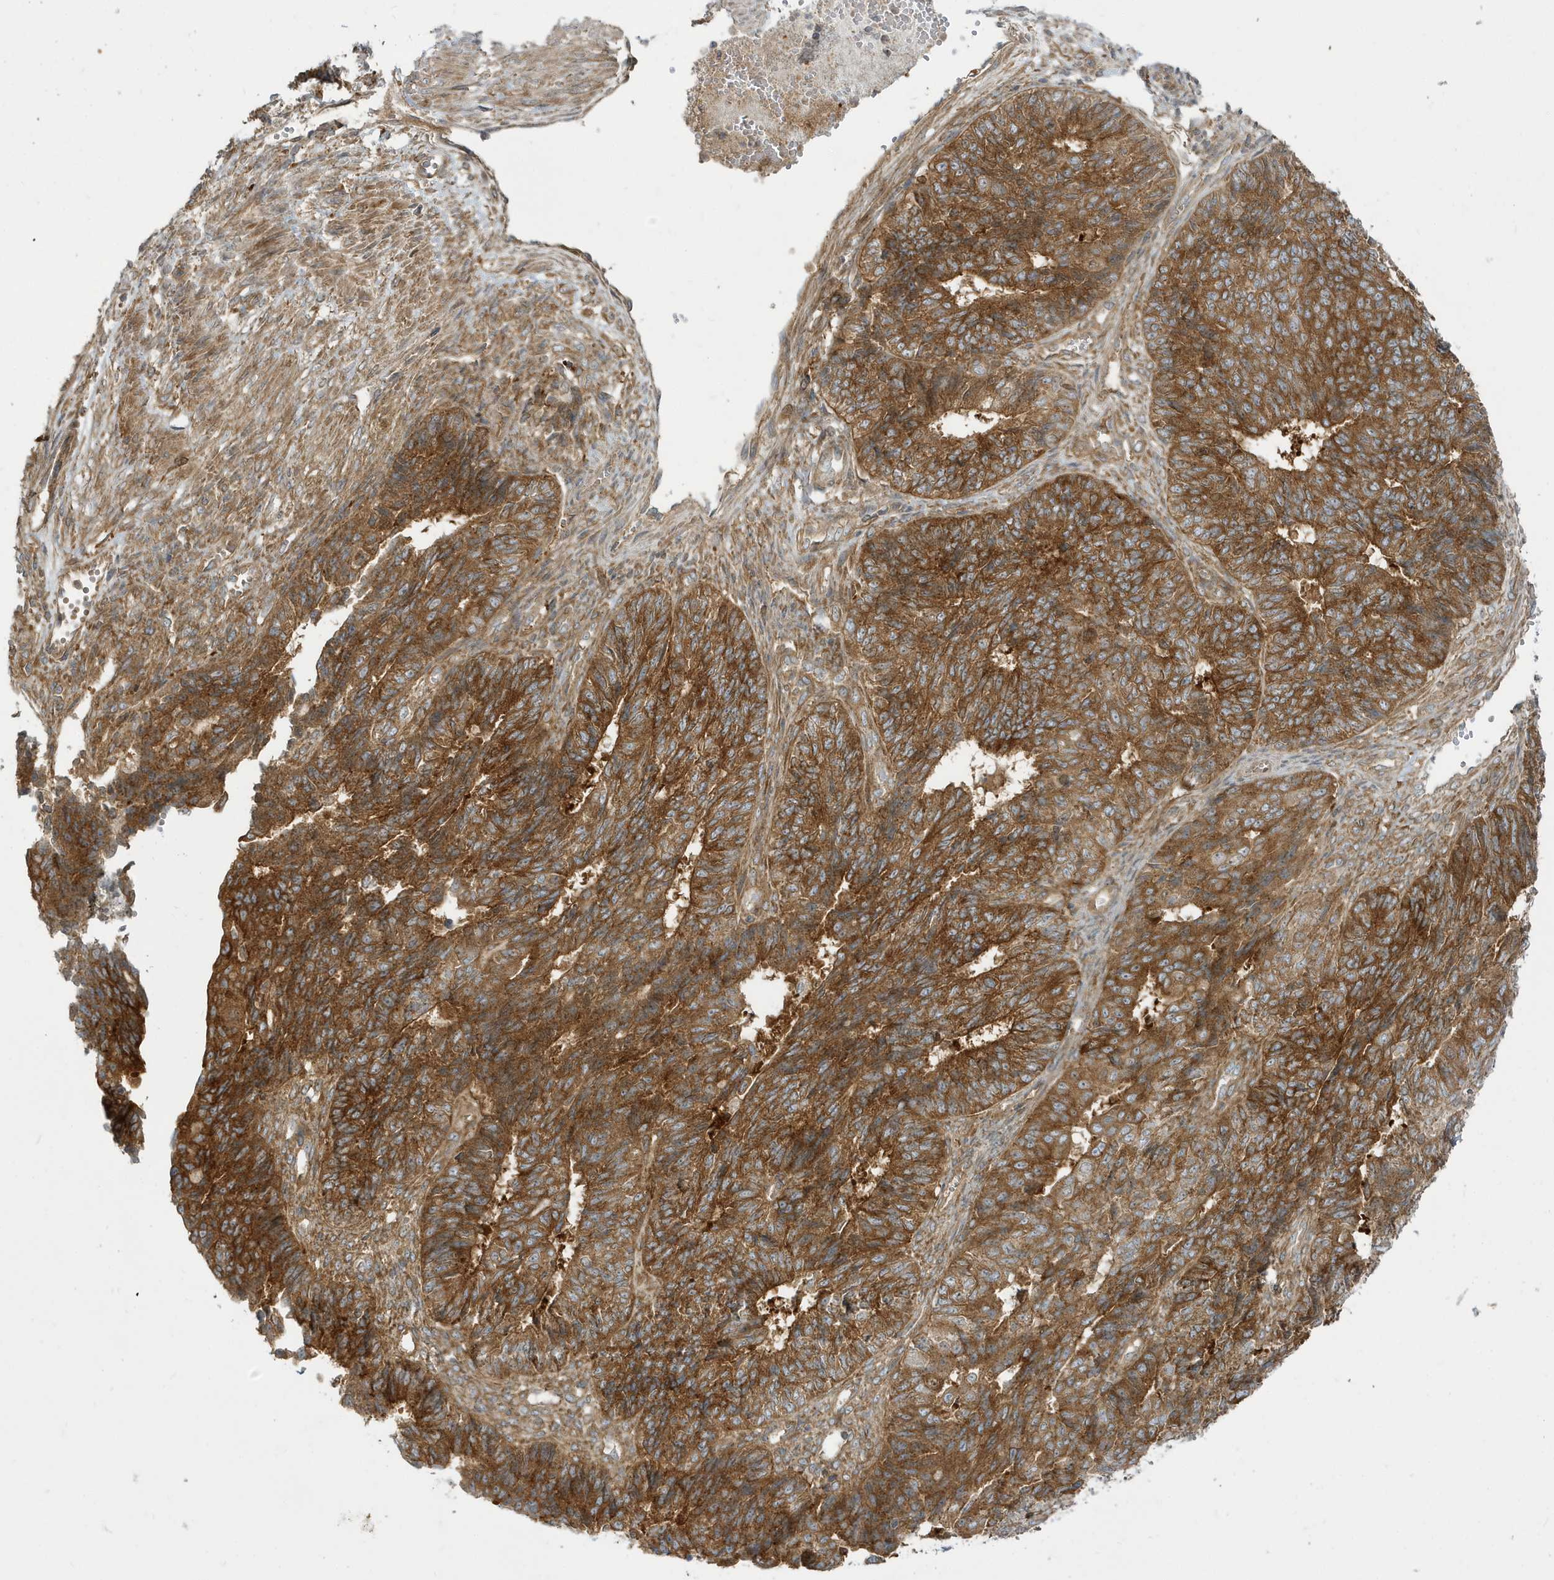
{"staining": {"intensity": "moderate", "quantity": ">75%", "location": "cytoplasmic/membranous"}, "tissue": "endometrial cancer", "cell_type": "Tumor cells", "image_type": "cancer", "snomed": [{"axis": "morphology", "description": "Adenocarcinoma, NOS"}, {"axis": "topography", "description": "Endometrium"}], "caption": "An image showing moderate cytoplasmic/membranous staining in about >75% of tumor cells in endometrial adenocarcinoma, as visualized by brown immunohistochemical staining.", "gene": "STAM", "patient": {"sex": "female", "age": 32}}